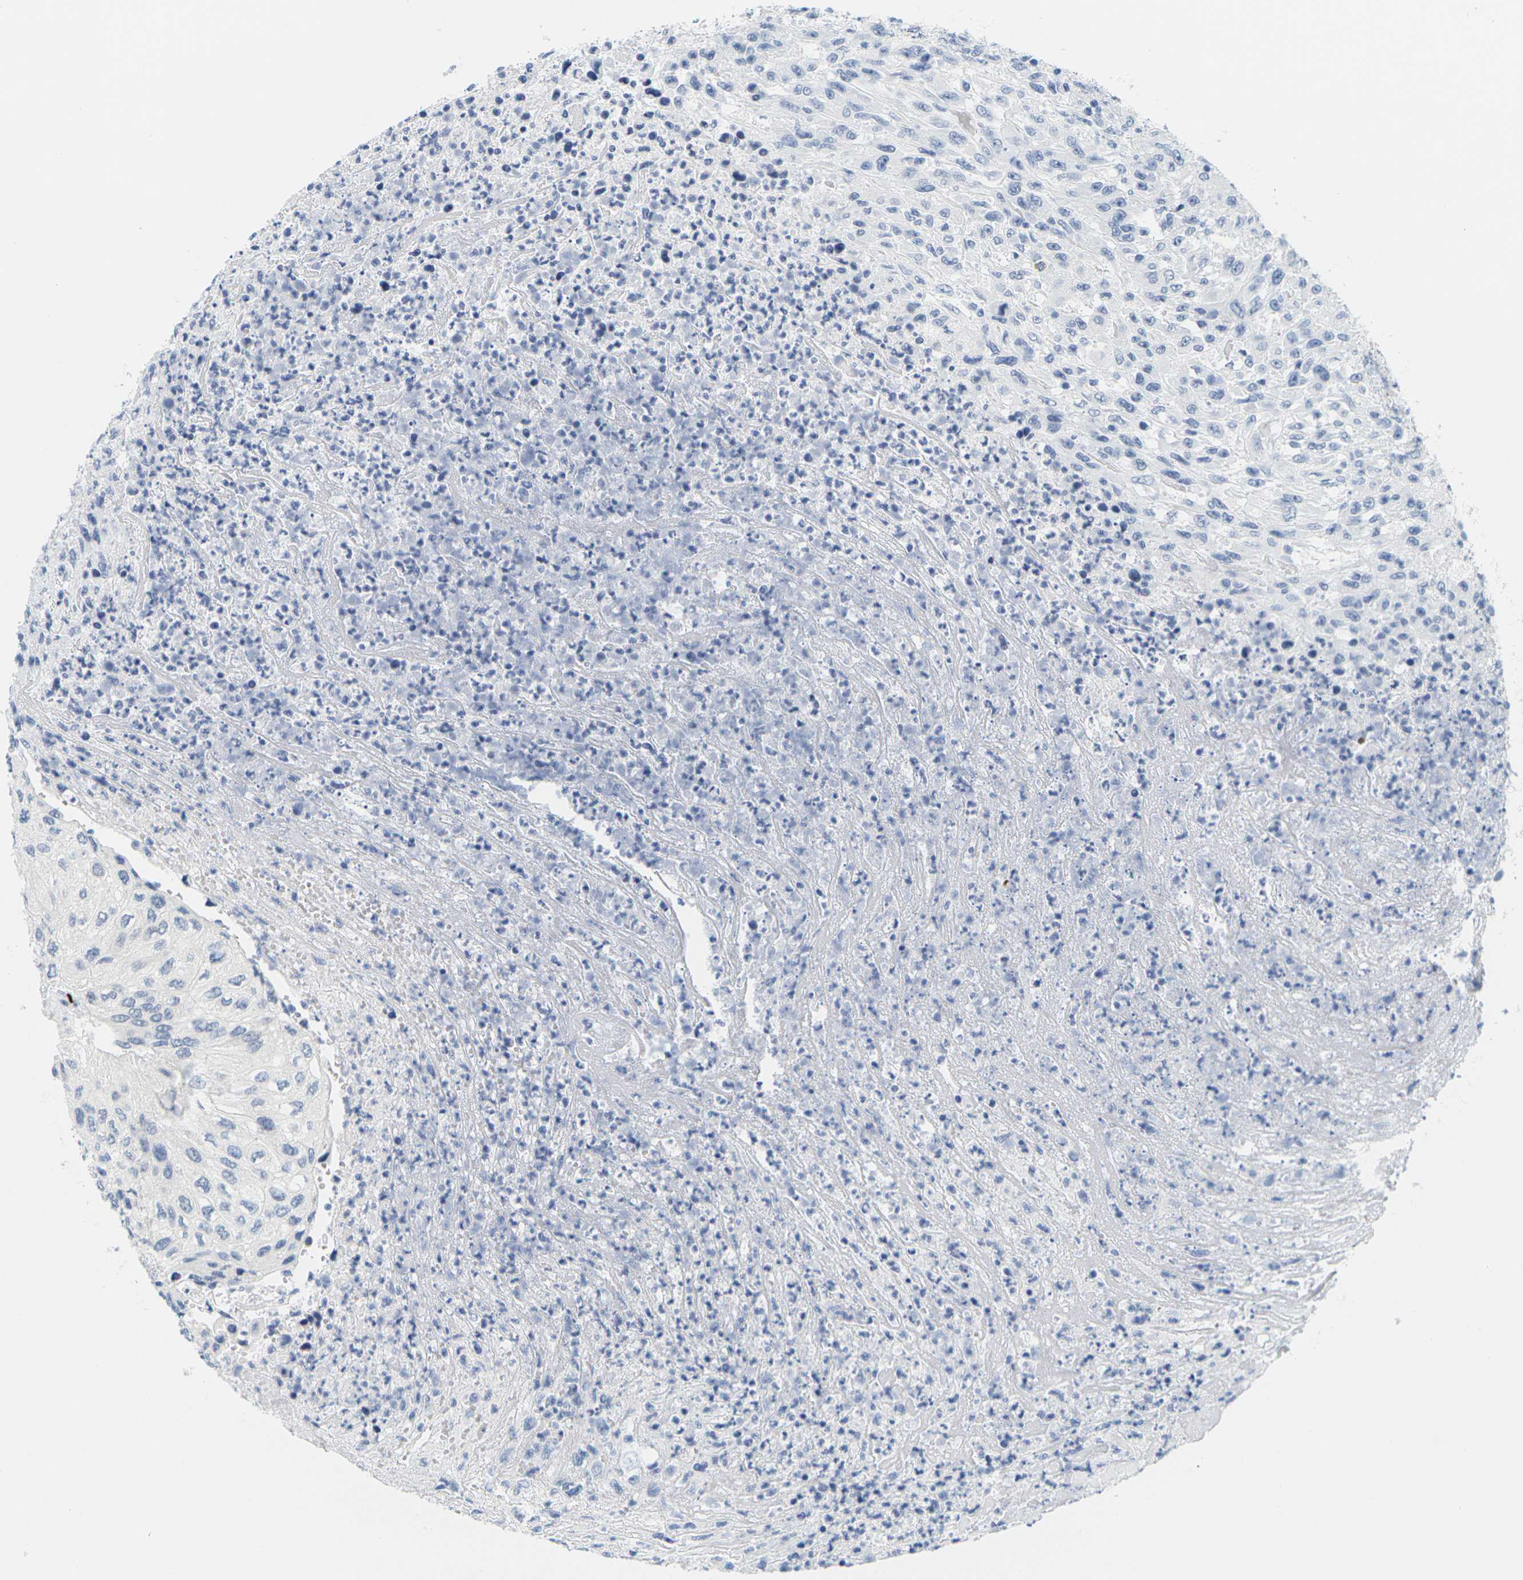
{"staining": {"intensity": "negative", "quantity": "none", "location": "none"}, "tissue": "urothelial cancer", "cell_type": "Tumor cells", "image_type": "cancer", "snomed": [{"axis": "morphology", "description": "Urothelial carcinoma, High grade"}, {"axis": "topography", "description": "Urinary bladder"}], "caption": "Tumor cells show no significant expression in urothelial carcinoma (high-grade).", "gene": "HLA-DOB", "patient": {"sex": "male", "age": 66}}